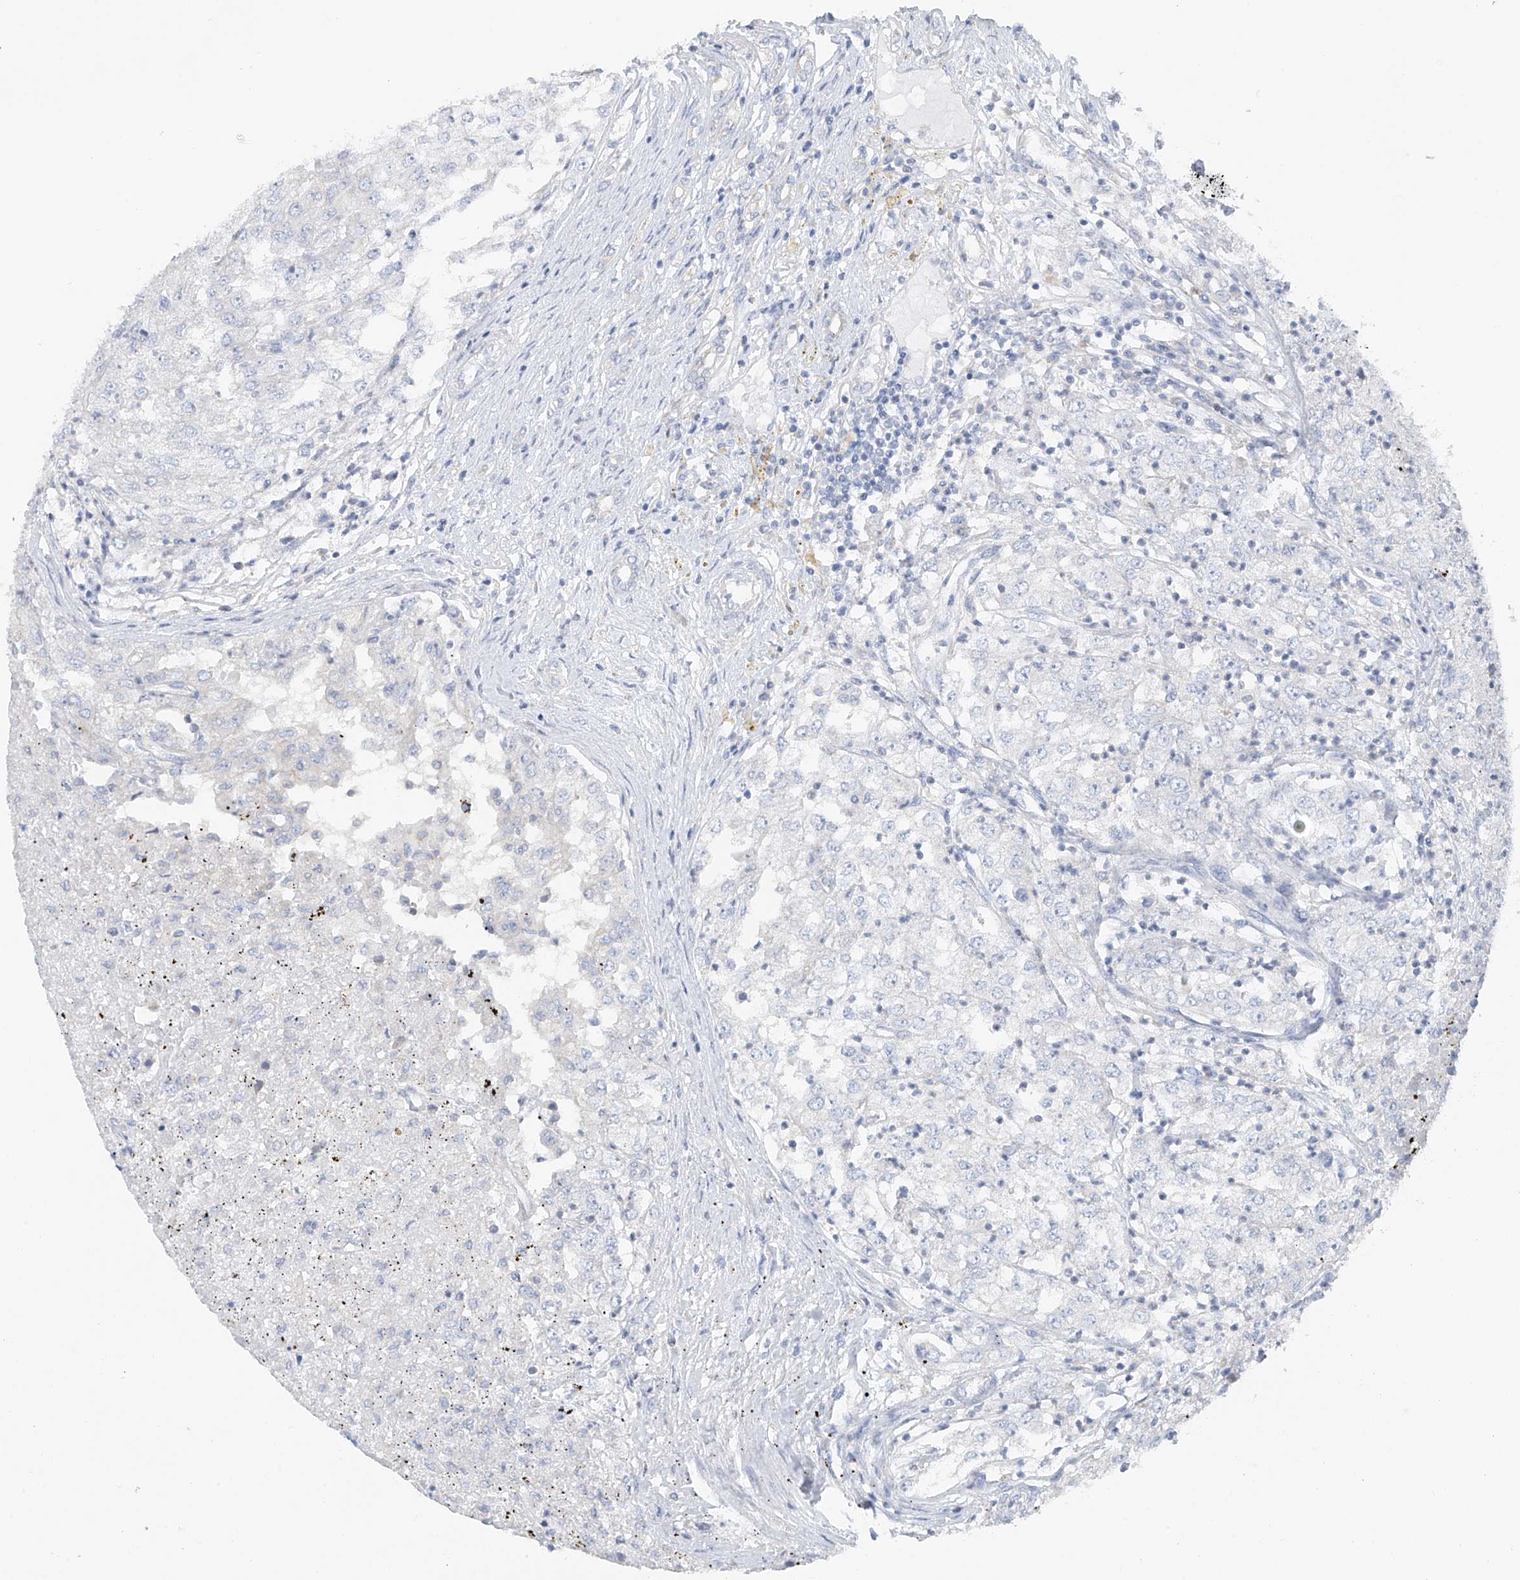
{"staining": {"intensity": "negative", "quantity": "none", "location": "none"}, "tissue": "renal cancer", "cell_type": "Tumor cells", "image_type": "cancer", "snomed": [{"axis": "morphology", "description": "Adenocarcinoma, NOS"}, {"axis": "topography", "description": "Kidney"}], "caption": "Immunohistochemistry (IHC) image of human adenocarcinoma (renal) stained for a protein (brown), which reveals no staining in tumor cells.", "gene": "POMGNT2", "patient": {"sex": "female", "age": 54}}